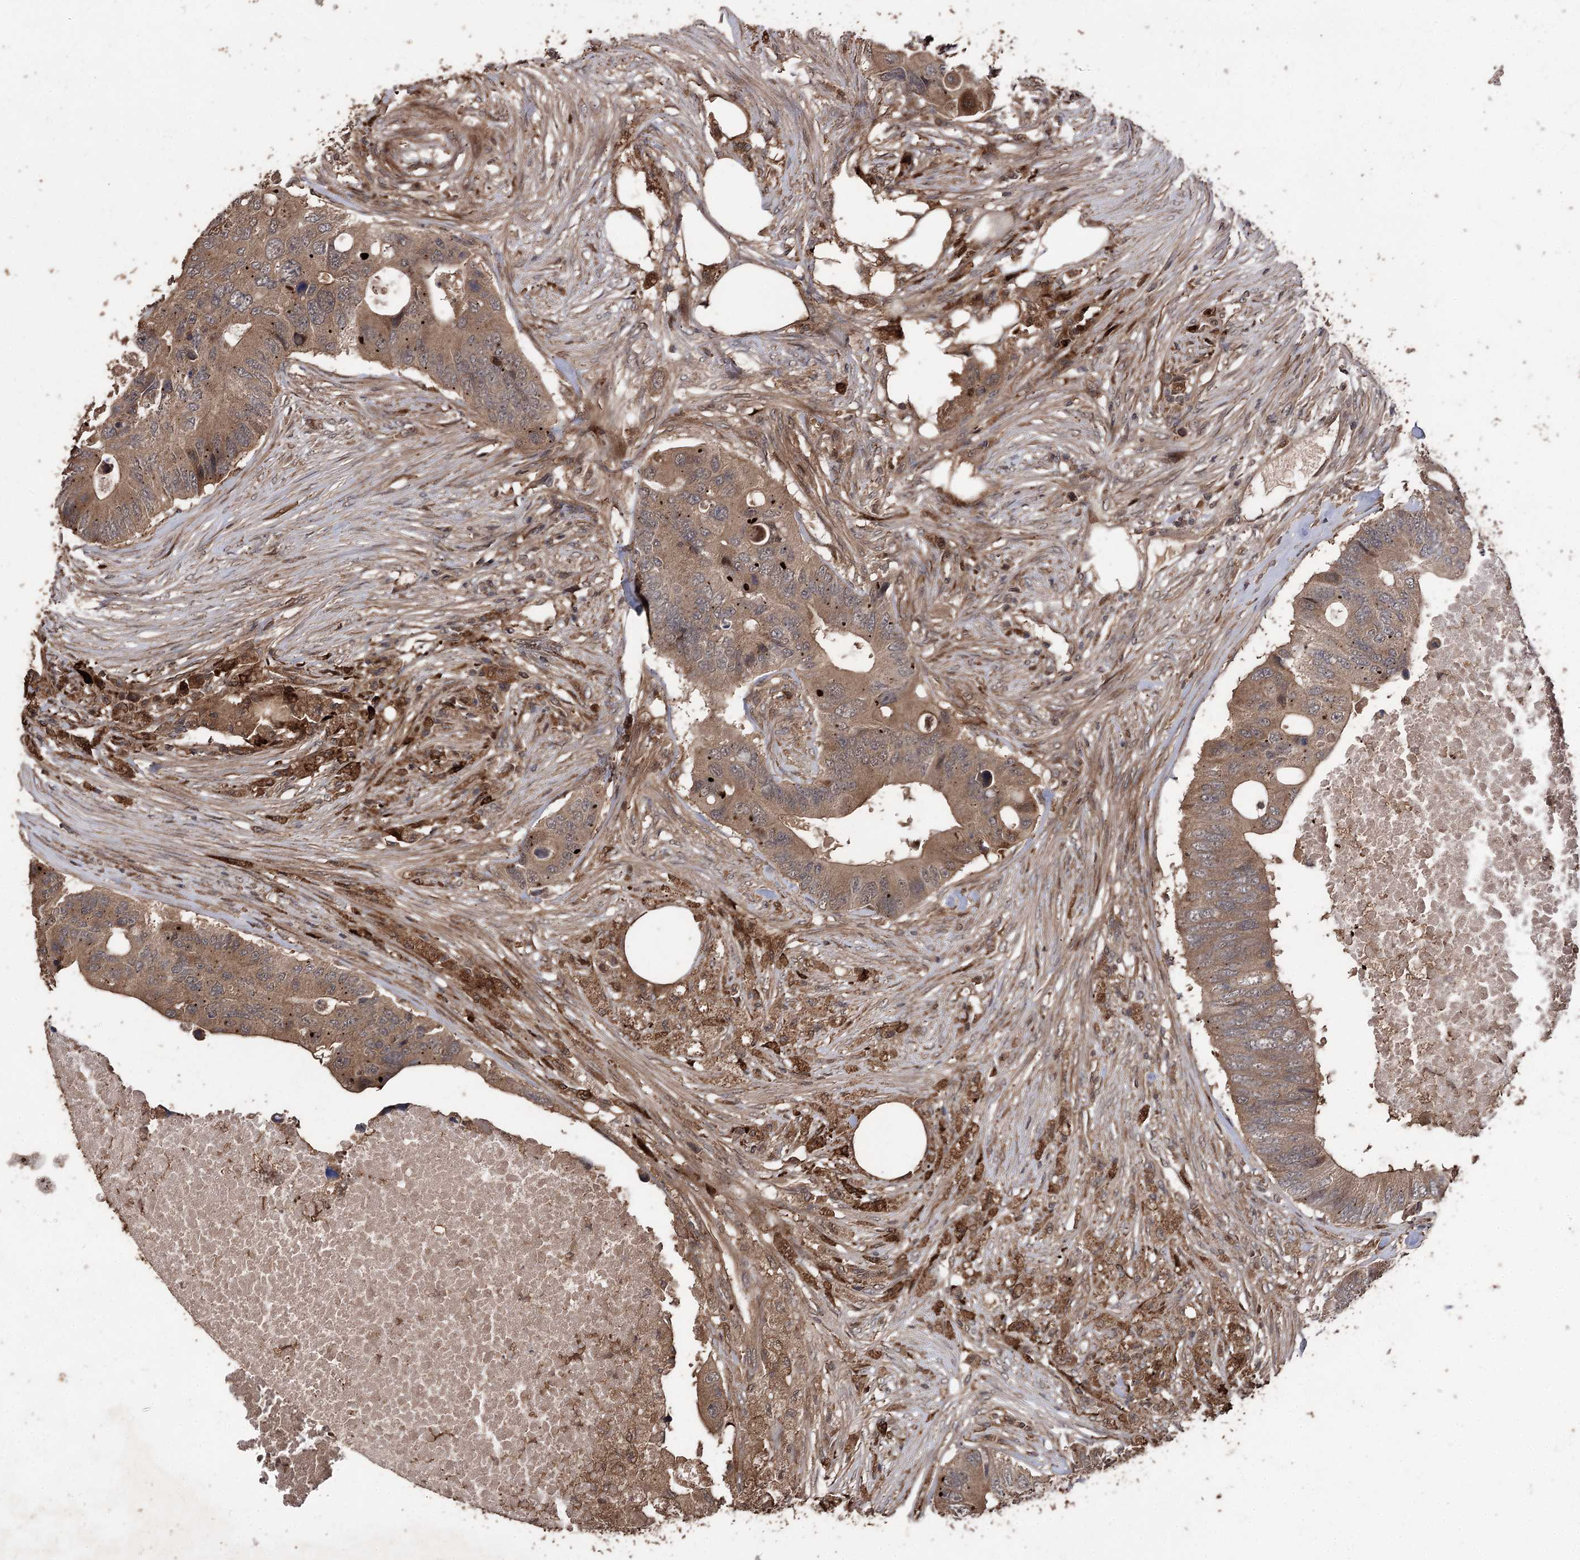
{"staining": {"intensity": "moderate", "quantity": ">75%", "location": "cytoplasmic/membranous"}, "tissue": "colorectal cancer", "cell_type": "Tumor cells", "image_type": "cancer", "snomed": [{"axis": "morphology", "description": "Adenocarcinoma, NOS"}, {"axis": "topography", "description": "Colon"}], "caption": "Colorectal adenocarcinoma stained for a protein (brown) displays moderate cytoplasmic/membranous positive expression in approximately >75% of tumor cells.", "gene": "RASSF3", "patient": {"sex": "male", "age": 71}}